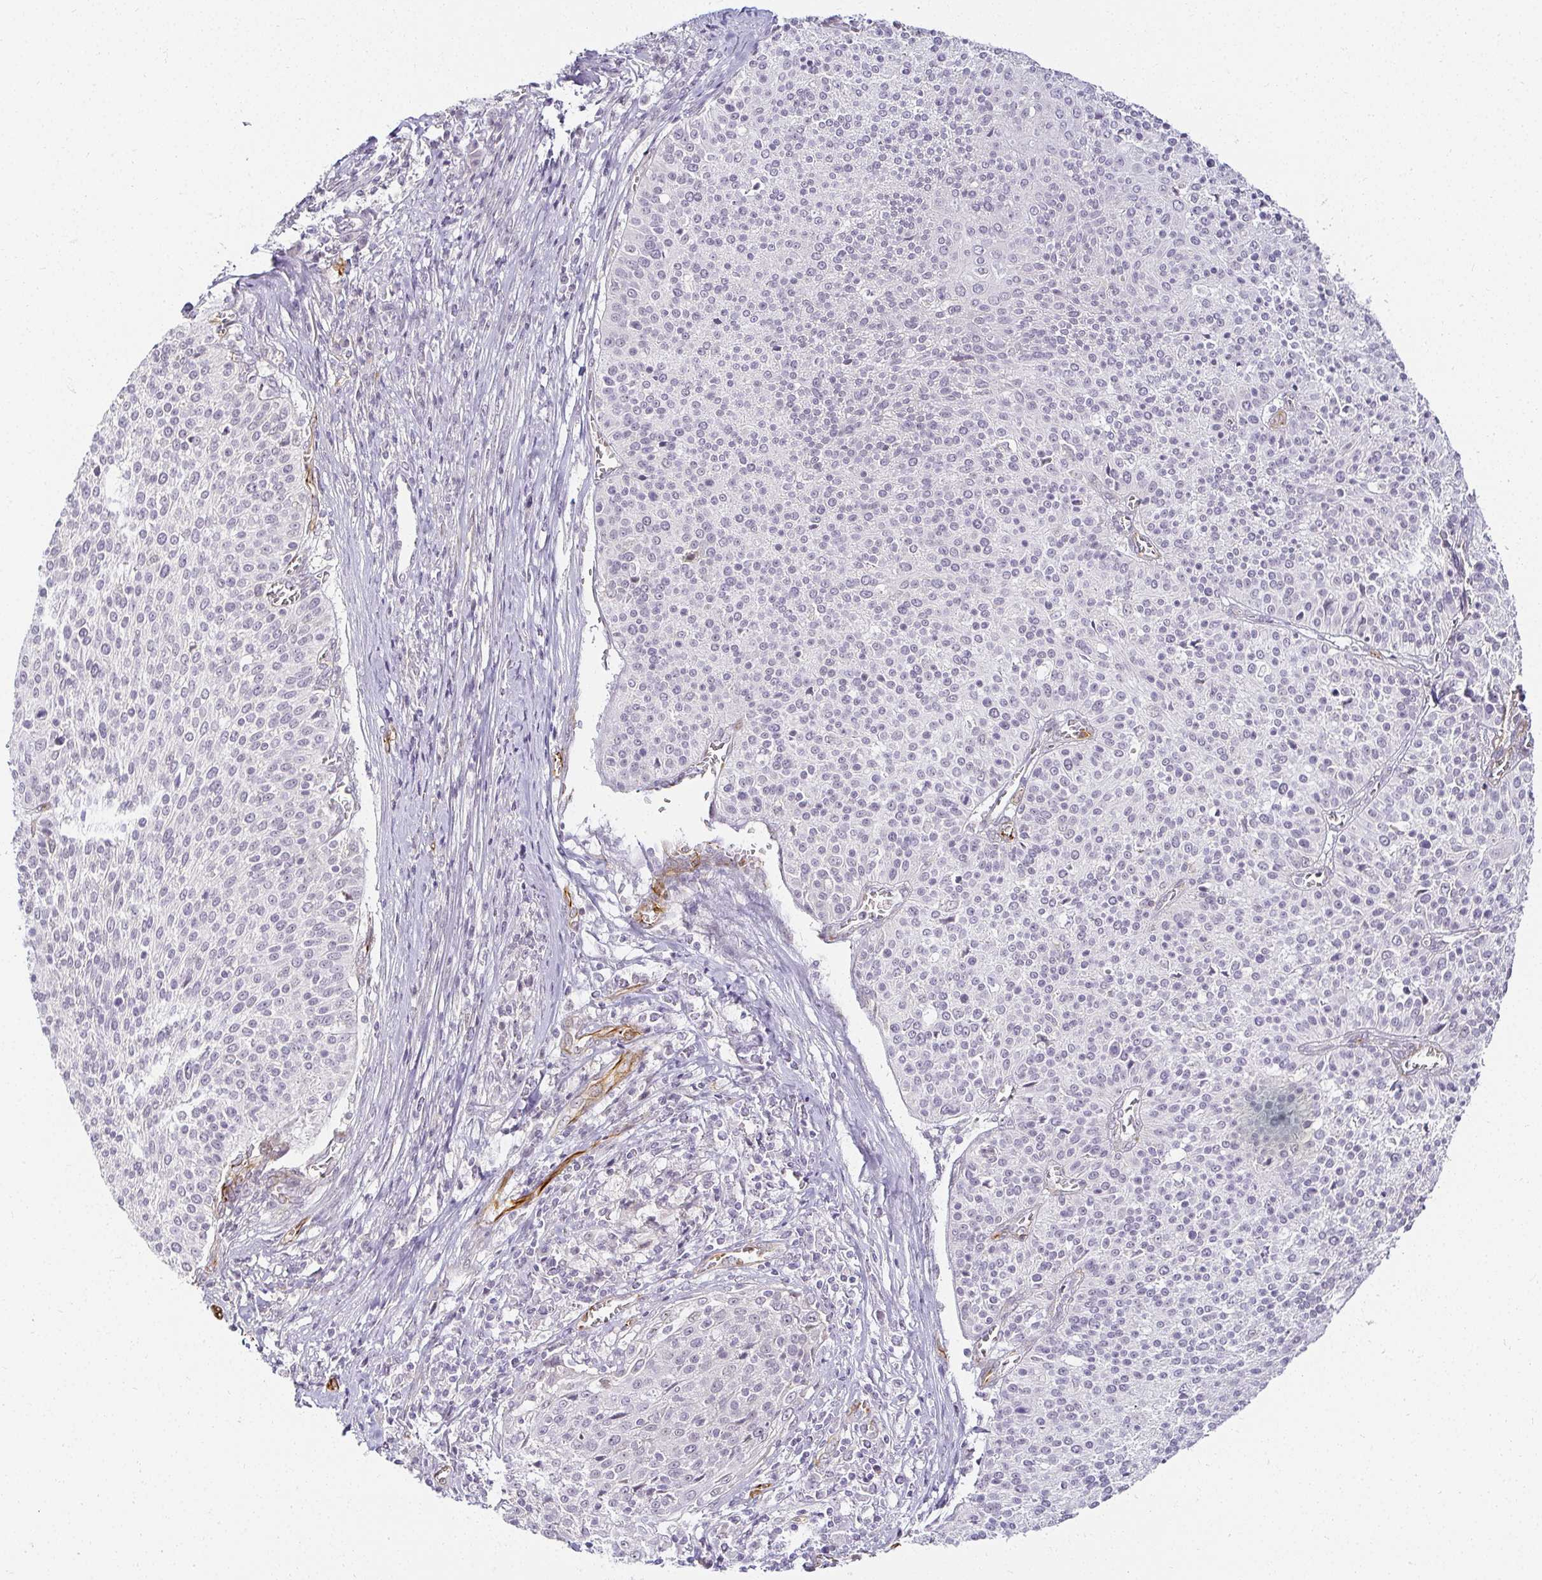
{"staining": {"intensity": "negative", "quantity": "none", "location": "none"}, "tissue": "cervical cancer", "cell_type": "Tumor cells", "image_type": "cancer", "snomed": [{"axis": "morphology", "description": "Squamous cell carcinoma, NOS"}, {"axis": "topography", "description": "Cervix"}], "caption": "Squamous cell carcinoma (cervical) stained for a protein using immunohistochemistry displays no positivity tumor cells.", "gene": "ACAN", "patient": {"sex": "female", "age": 31}}